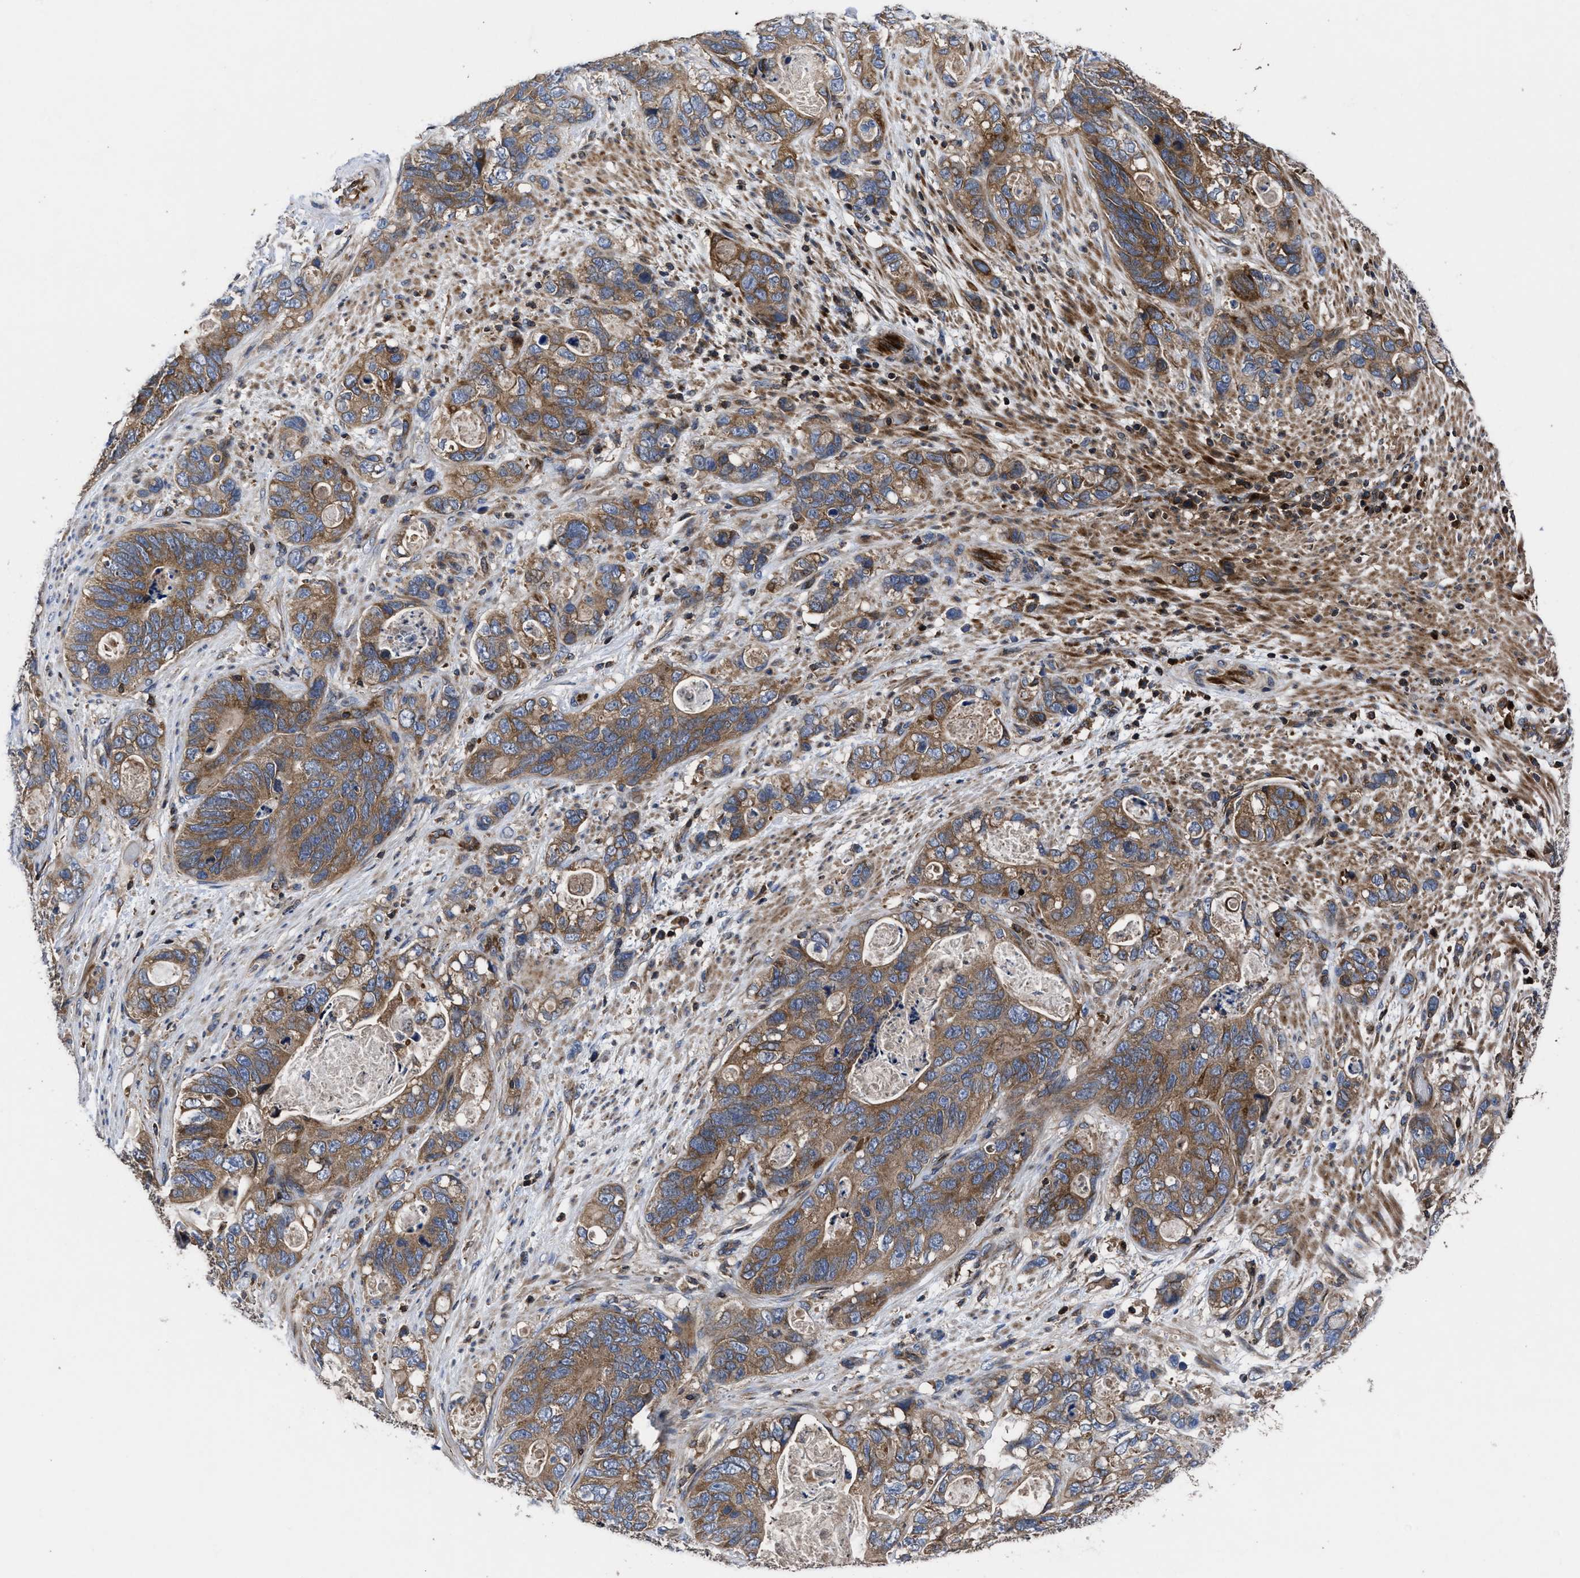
{"staining": {"intensity": "moderate", "quantity": ">75%", "location": "cytoplasmic/membranous"}, "tissue": "stomach cancer", "cell_type": "Tumor cells", "image_type": "cancer", "snomed": [{"axis": "morphology", "description": "Normal tissue, NOS"}, {"axis": "morphology", "description": "Adenocarcinoma, NOS"}, {"axis": "topography", "description": "Stomach"}], "caption": "Tumor cells exhibit moderate cytoplasmic/membranous staining in approximately >75% of cells in stomach cancer (adenocarcinoma). Immunohistochemistry (ihc) stains the protein of interest in brown and the nuclei are stained blue.", "gene": "YBEY", "patient": {"sex": "female", "age": 89}}